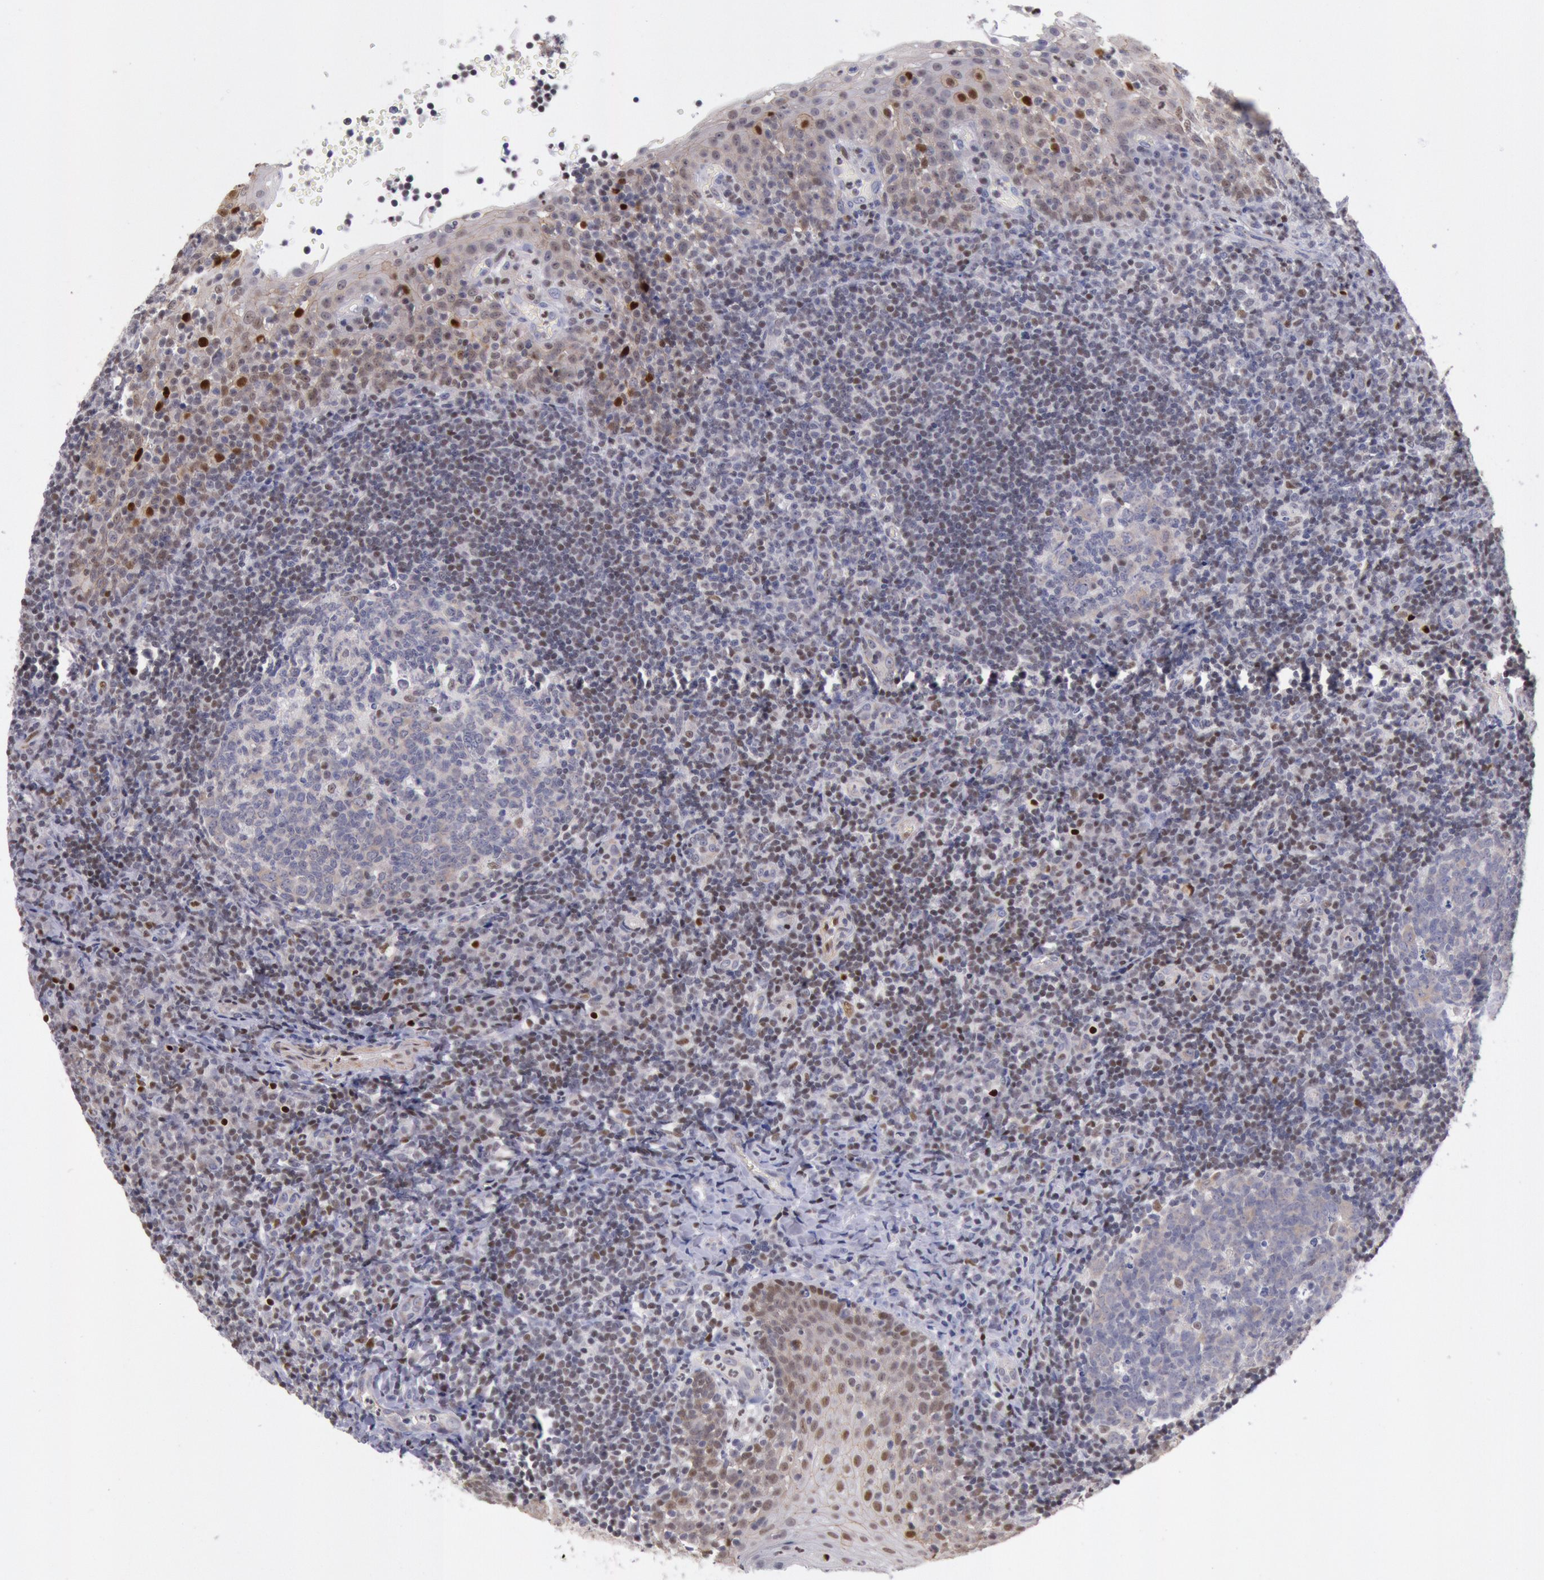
{"staining": {"intensity": "weak", "quantity": "<25%", "location": "nuclear"}, "tissue": "tonsil", "cell_type": "Germinal center cells", "image_type": "normal", "snomed": [{"axis": "morphology", "description": "Normal tissue, NOS"}, {"axis": "topography", "description": "Tonsil"}], "caption": "Protein analysis of normal tonsil displays no significant positivity in germinal center cells.", "gene": "RPS6KA5", "patient": {"sex": "female", "age": 40}}